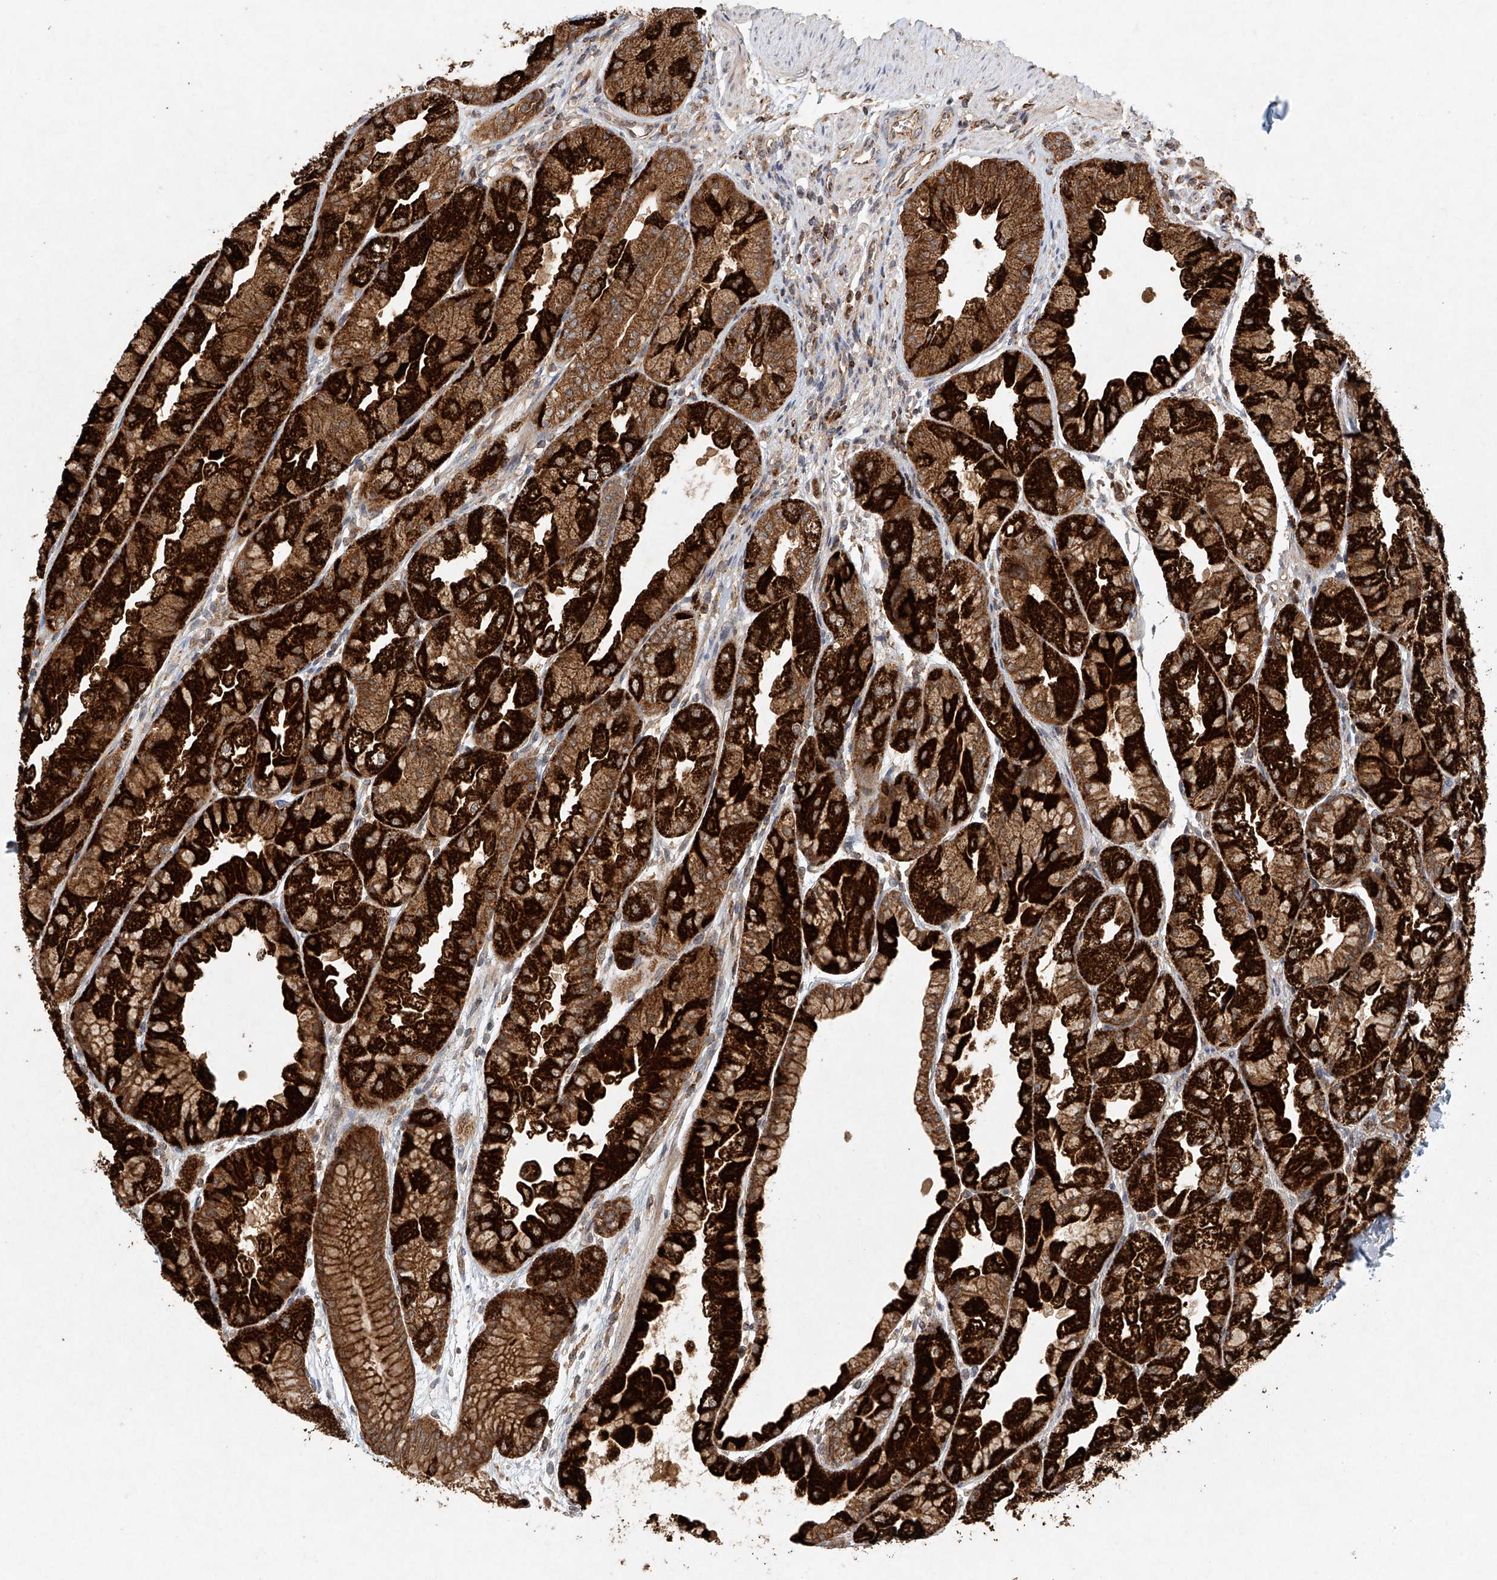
{"staining": {"intensity": "strong", "quantity": ">75%", "location": "cytoplasmic/membranous"}, "tissue": "stomach", "cell_type": "Glandular cells", "image_type": "normal", "snomed": [{"axis": "morphology", "description": "Normal tissue, NOS"}, {"axis": "topography", "description": "Stomach, upper"}], "caption": "The image shows a brown stain indicating the presence of a protein in the cytoplasmic/membranous of glandular cells in stomach. (Brightfield microscopy of DAB IHC at high magnification).", "gene": "DCAF11", "patient": {"sex": "male", "age": 47}}